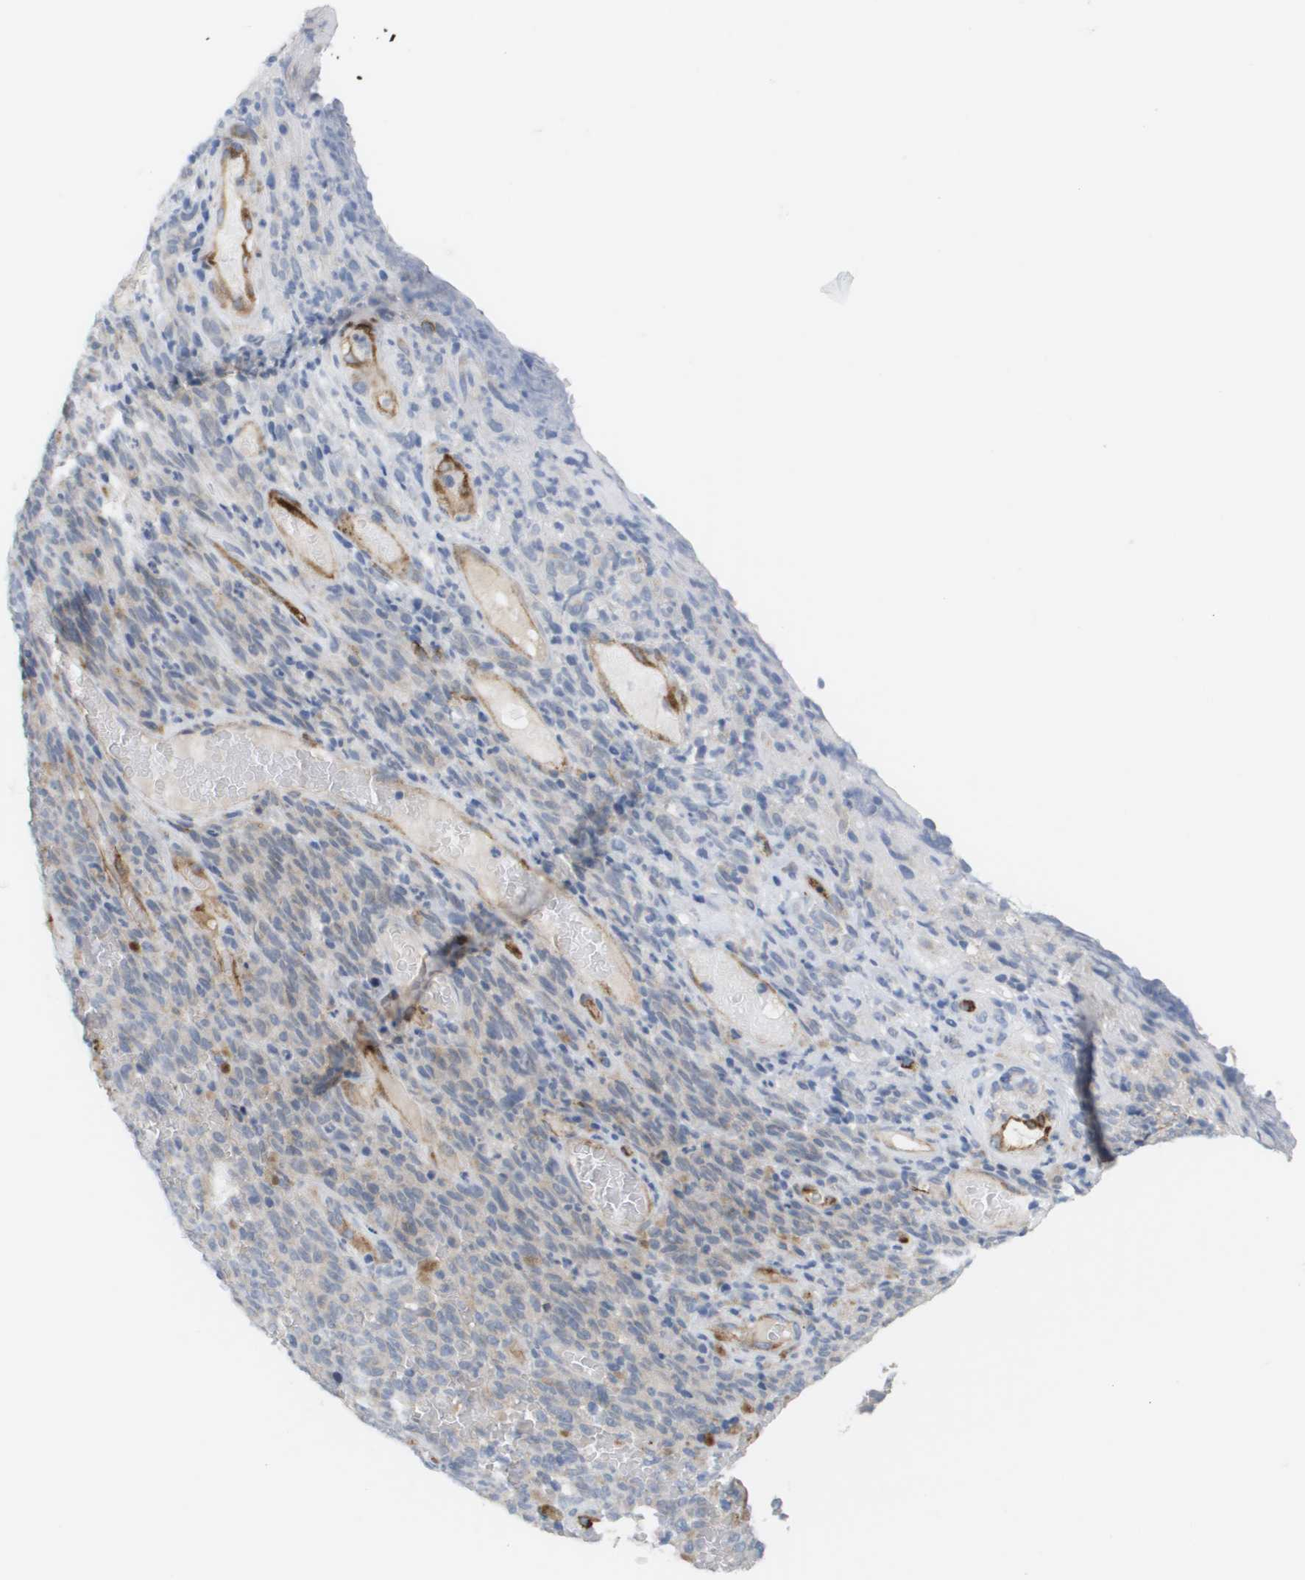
{"staining": {"intensity": "weak", "quantity": "<25%", "location": "cytoplasmic/membranous"}, "tissue": "melanoma", "cell_type": "Tumor cells", "image_type": "cancer", "snomed": [{"axis": "morphology", "description": "Malignant melanoma, NOS"}, {"axis": "topography", "description": "Skin"}], "caption": "This is an immunohistochemistry photomicrograph of human malignant melanoma. There is no positivity in tumor cells.", "gene": "ANGPT2", "patient": {"sex": "female", "age": 82}}